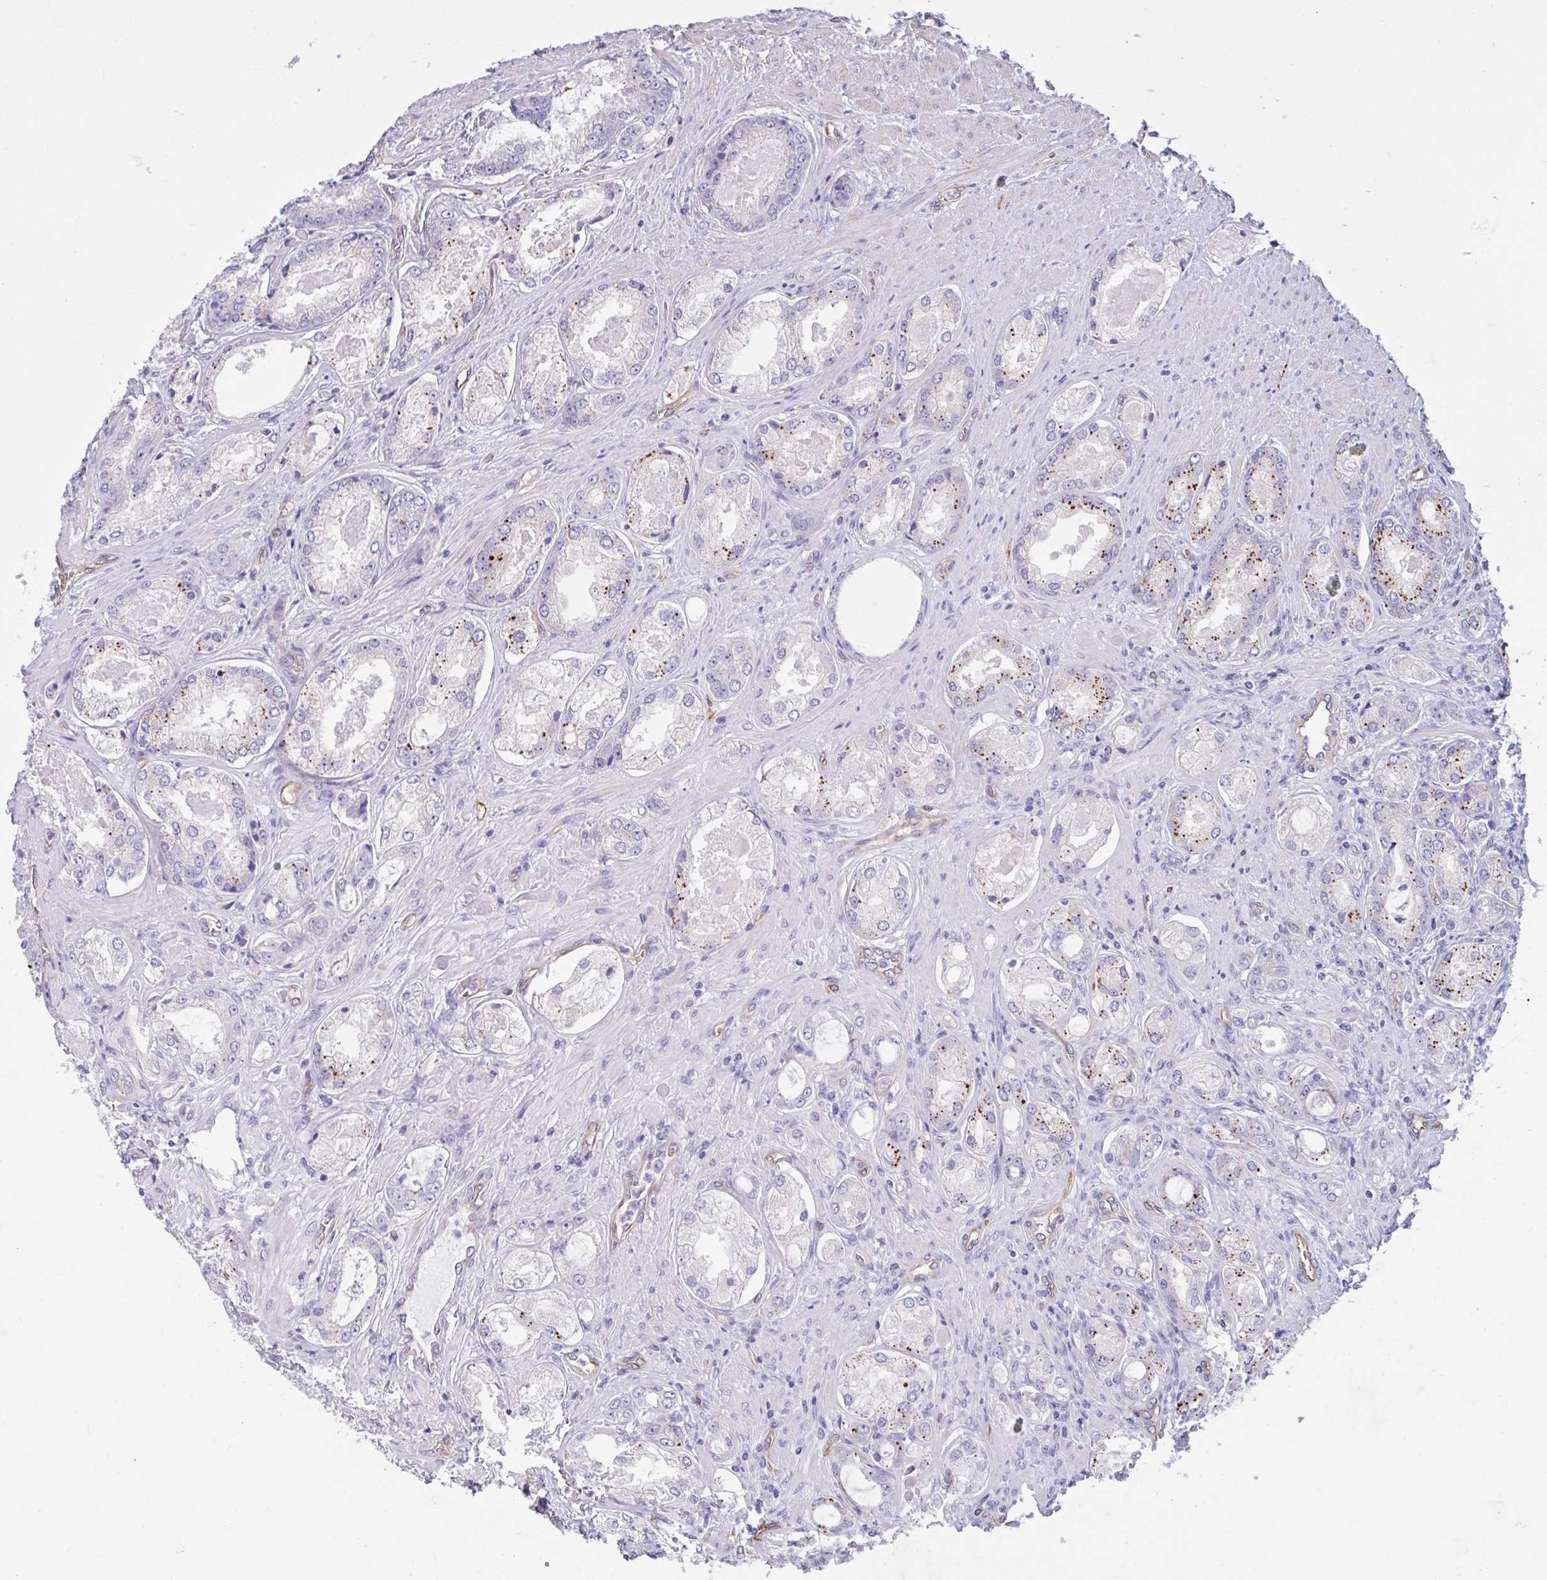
{"staining": {"intensity": "moderate", "quantity": "<25%", "location": "cytoplasmic/membranous"}, "tissue": "prostate cancer", "cell_type": "Tumor cells", "image_type": "cancer", "snomed": [{"axis": "morphology", "description": "Adenocarcinoma, Low grade"}, {"axis": "topography", "description": "Prostate"}], "caption": "Adenocarcinoma (low-grade) (prostate) was stained to show a protein in brown. There is low levels of moderate cytoplasmic/membranous positivity in about <25% of tumor cells. (brown staining indicates protein expression, while blue staining denotes nuclei).", "gene": "RPL22L1", "patient": {"sex": "male", "age": 68}}